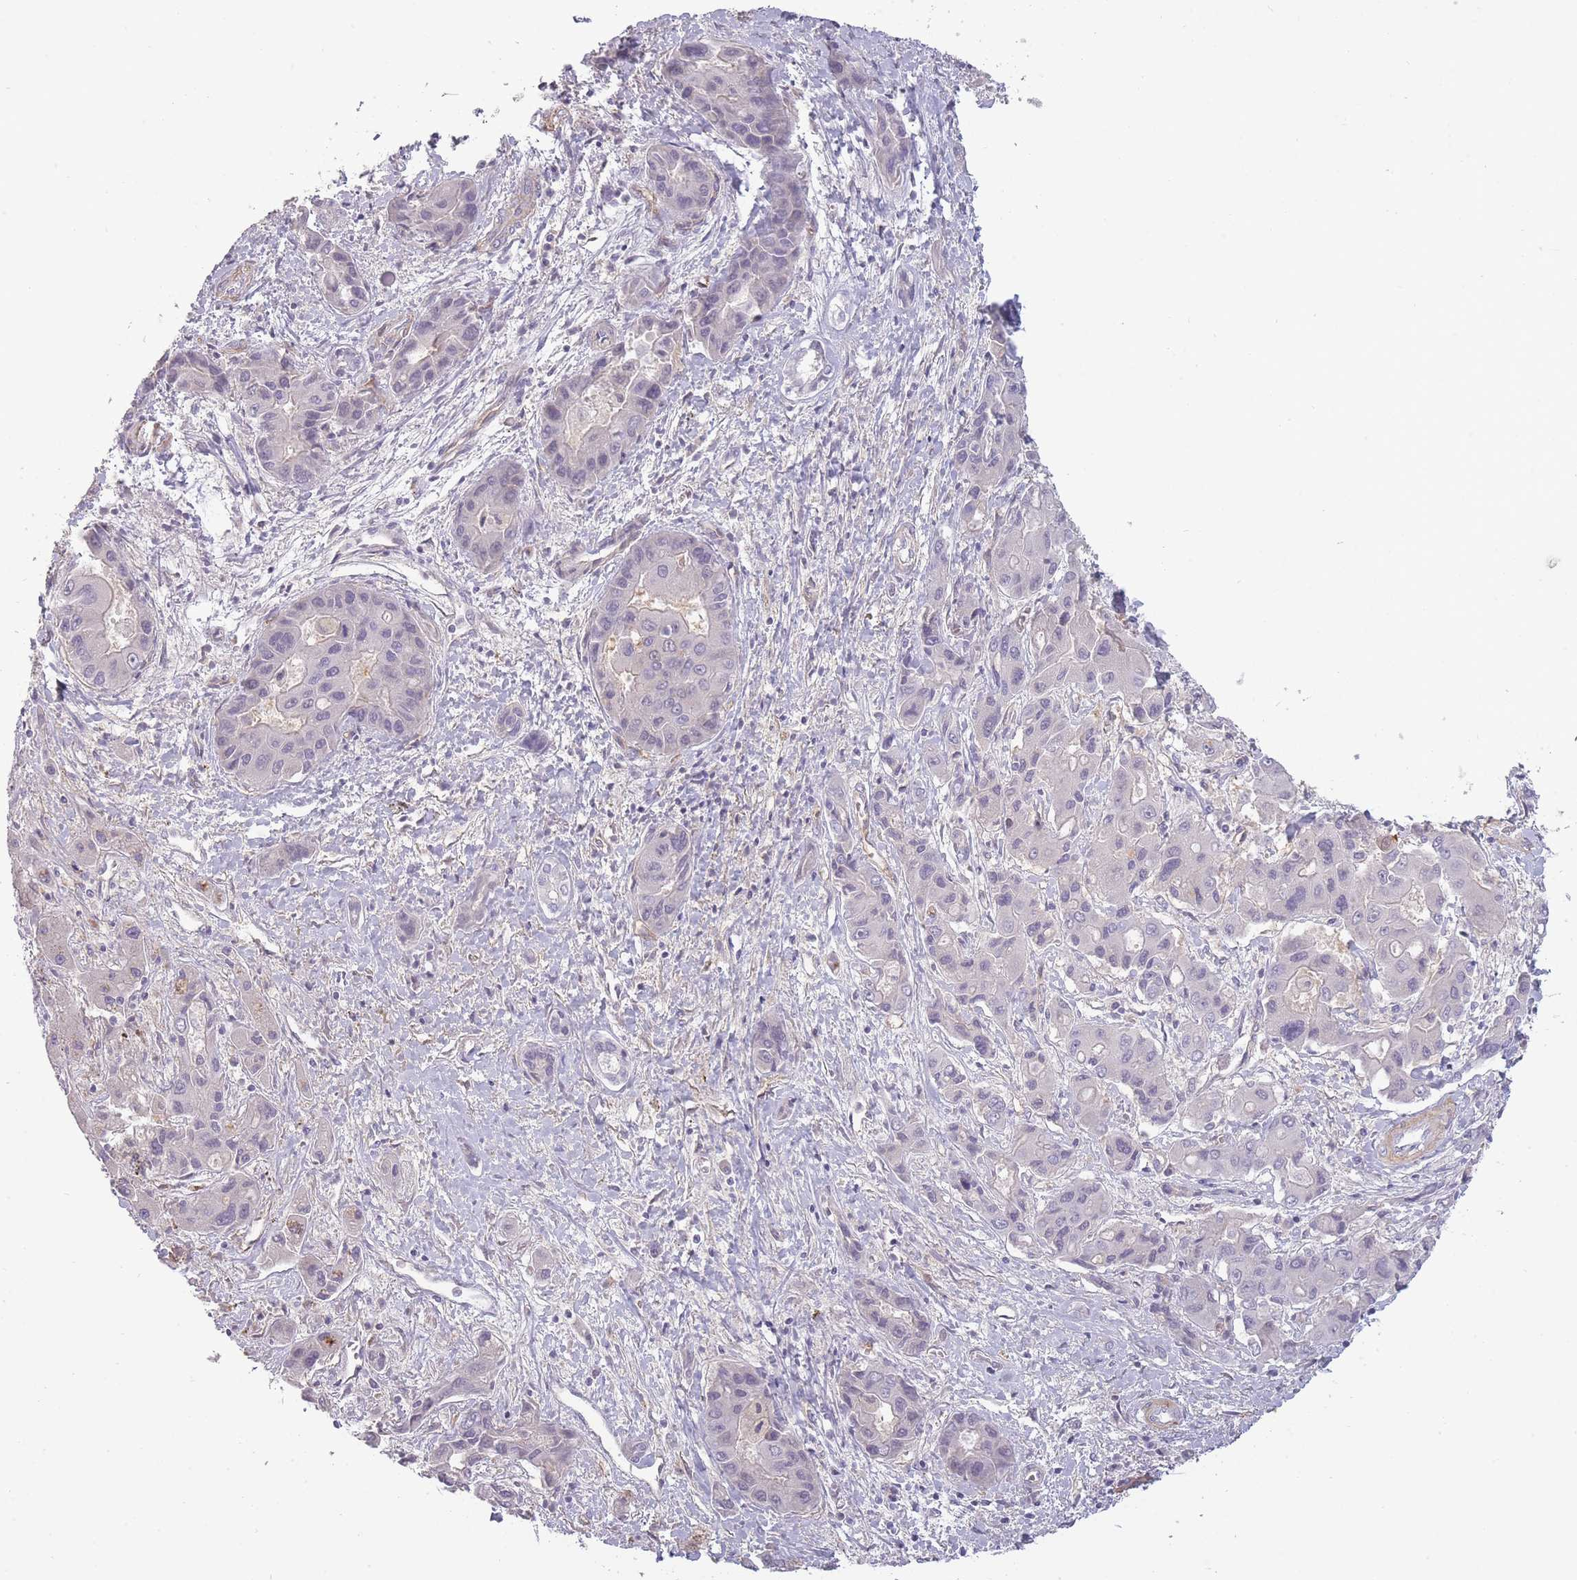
{"staining": {"intensity": "negative", "quantity": "none", "location": "none"}, "tissue": "liver cancer", "cell_type": "Tumor cells", "image_type": "cancer", "snomed": [{"axis": "morphology", "description": "Cholangiocarcinoma"}, {"axis": "topography", "description": "Liver"}], "caption": "The immunohistochemistry (IHC) photomicrograph has no significant staining in tumor cells of liver cholangiocarcinoma tissue.", "gene": "SLC8A2", "patient": {"sex": "male", "age": 67}}